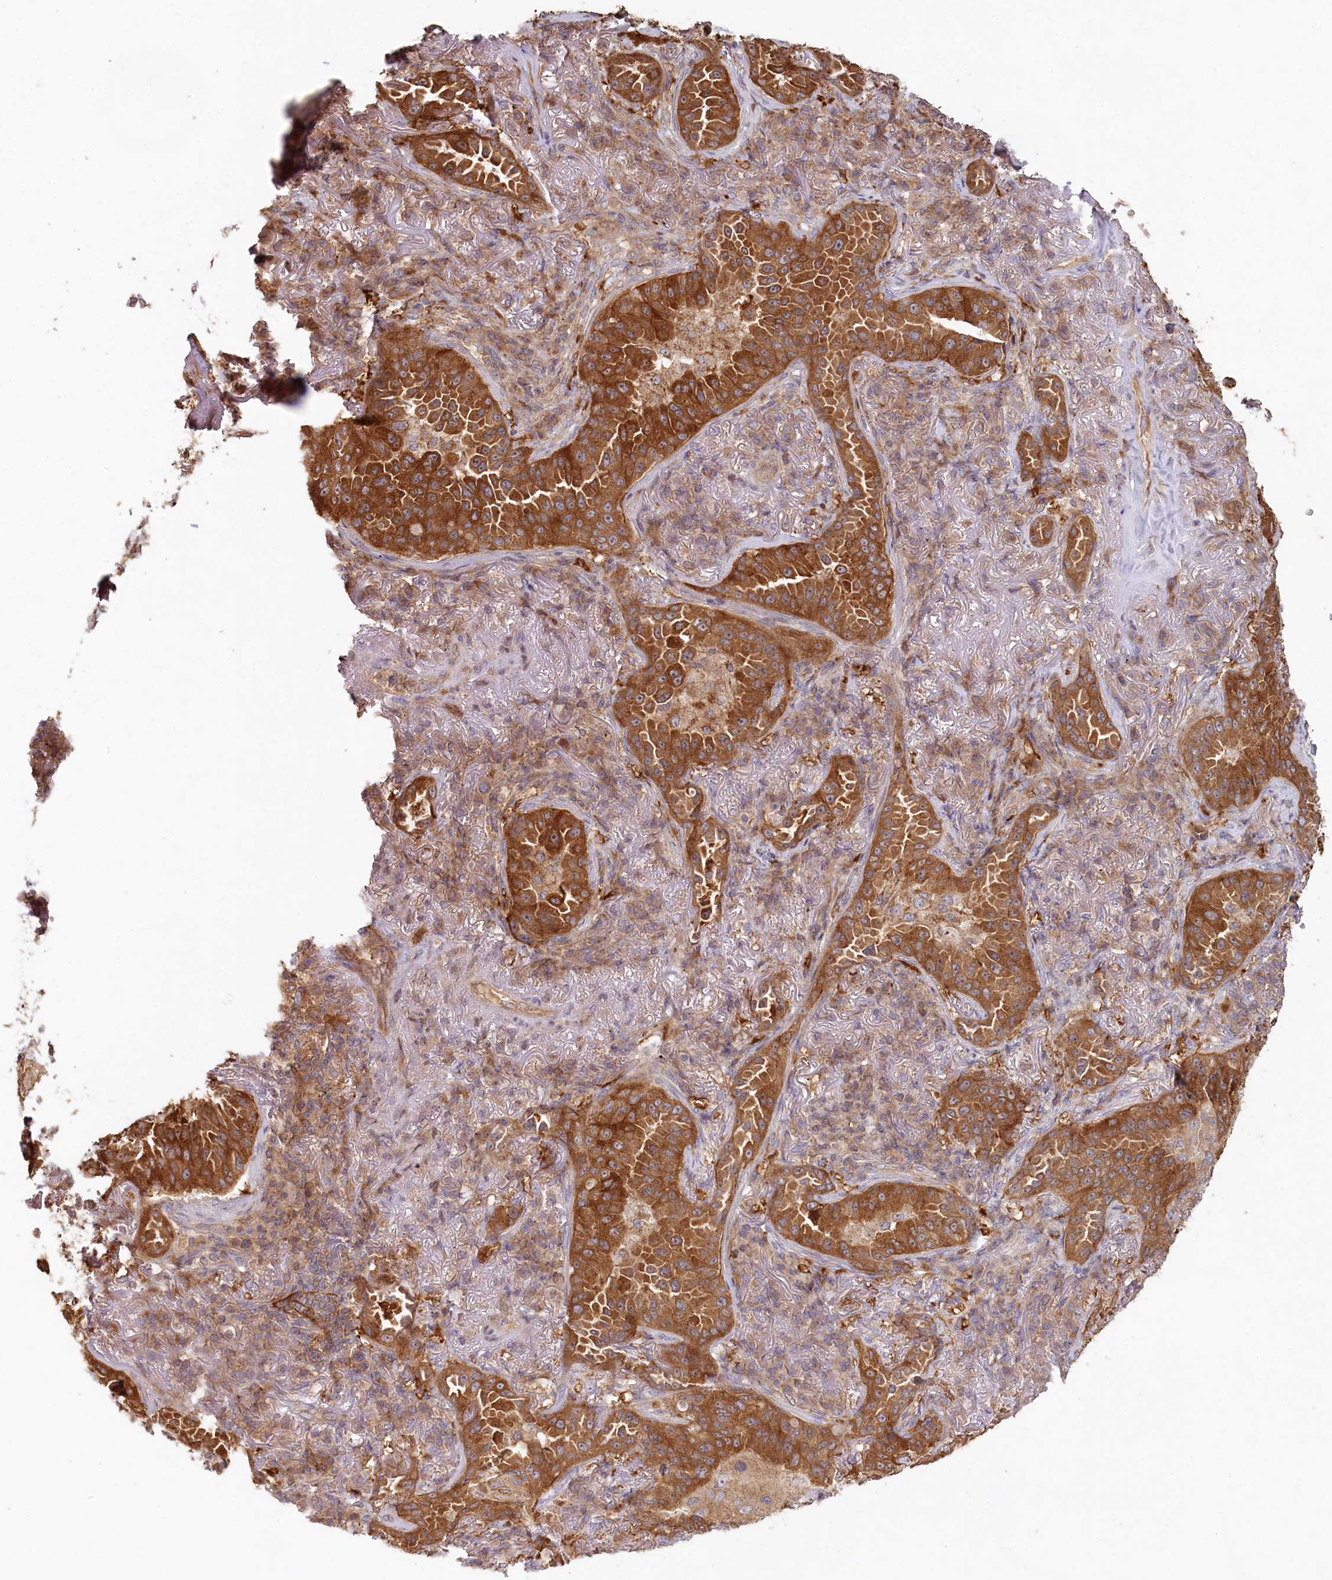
{"staining": {"intensity": "strong", "quantity": ">75%", "location": "cytoplasmic/membranous"}, "tissue": "lung cancer", "cell_type": "Tumor cells", "image_type": "cancer", "snomed": [{"axis": "morphology", "description": "Adenocarcinoma, NOS"}, {"axis": "topography", "description": "Lung"}], "caption": "Lung cancer (adenocarcinoma) tissue reveals strong cytoplasmic/membranous expression in approximately >75% of tumor cells The protein of interest is stained brown, and the nuclei are stained in blue (DAB (3,3'-diaminobenzidine) IHC with brightfield microscopy, high magnification).", "gene": "HAL", "patient": {"sex": "female", "age": 69}}